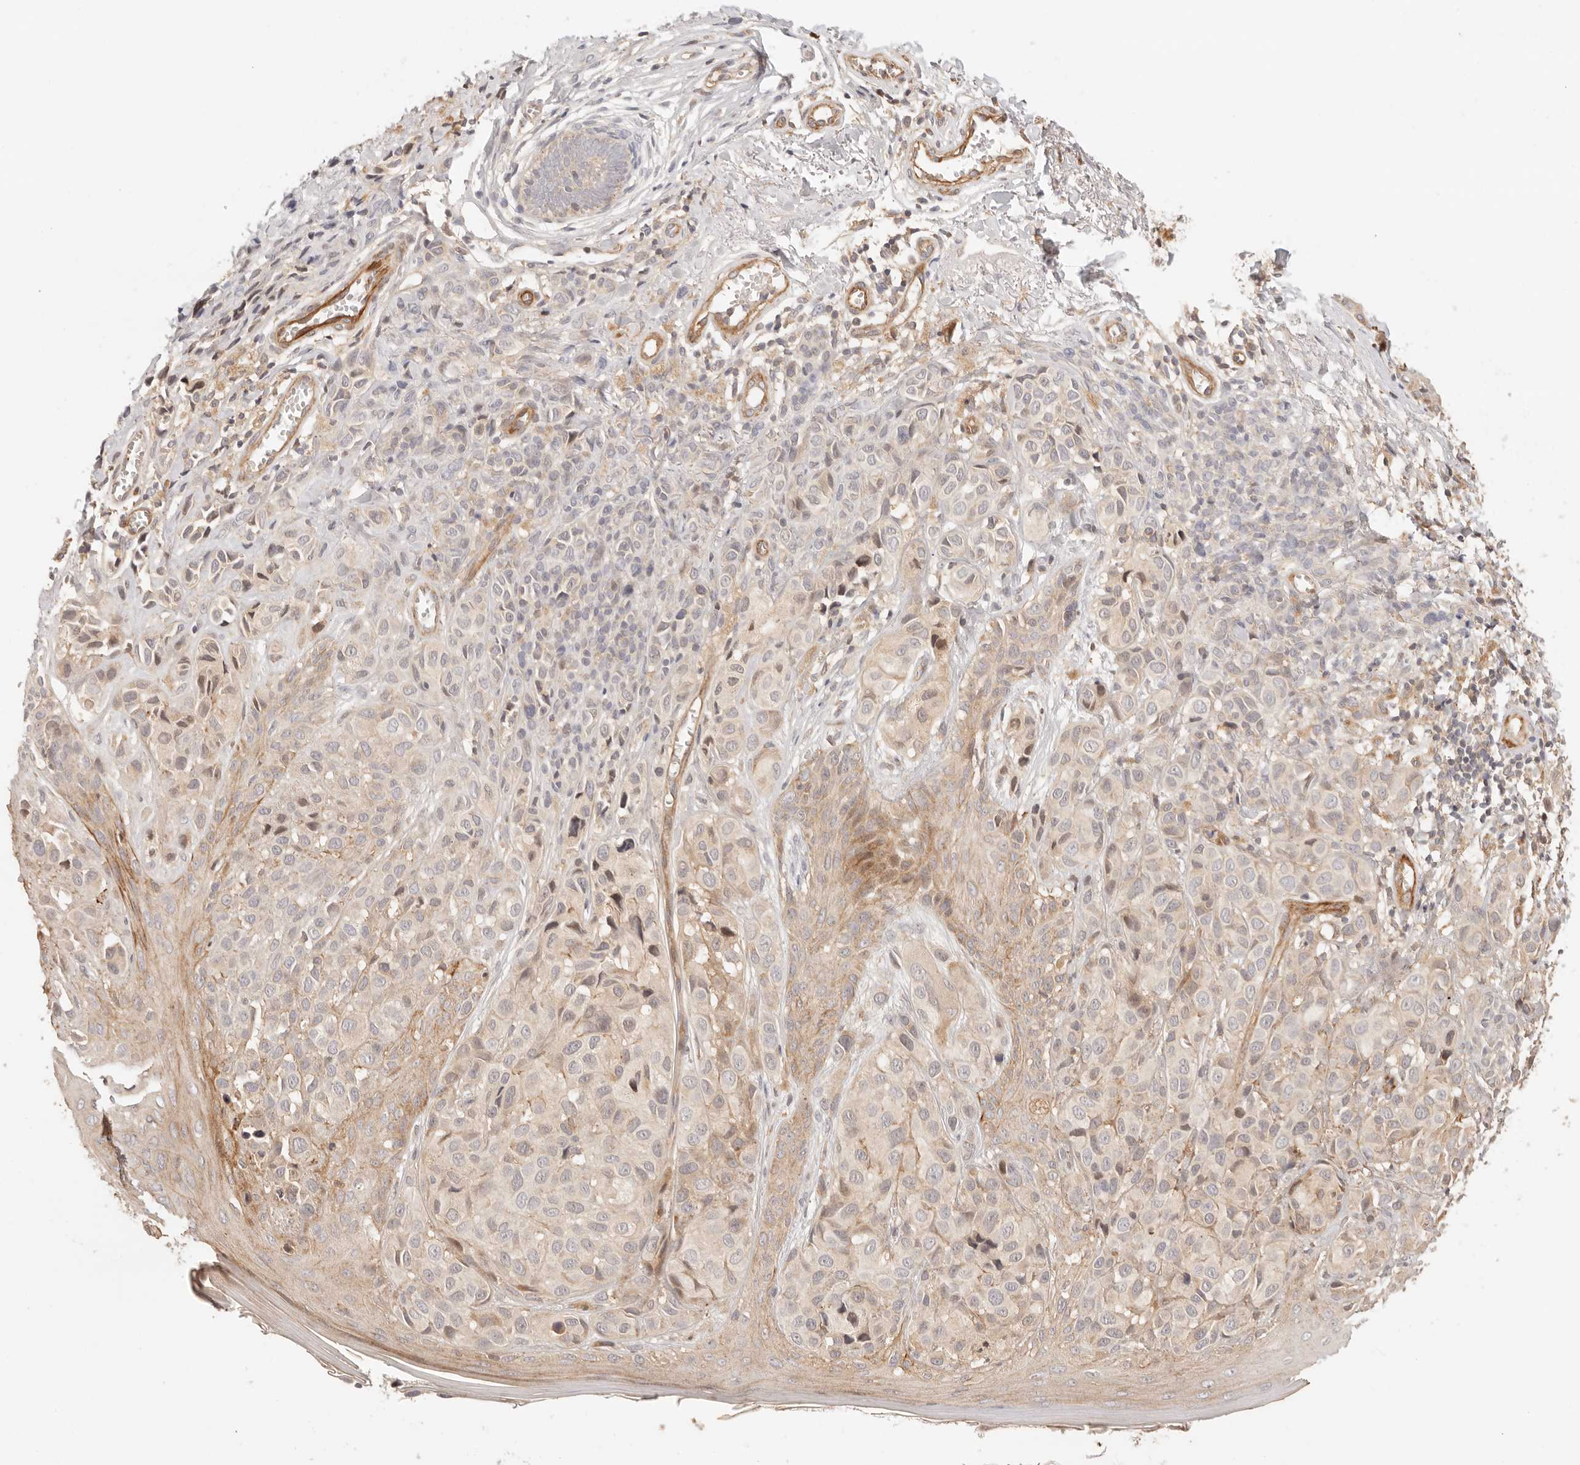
{"staining": {"intensity": "weak", "quantity": "<25%", "location": "cytoplasmic/membranous"}, "tissue": "melanoma", "cell_type": "Tumor cells", "image_type": "cancer", "snomed": [{"axis": "morphology", "description": "Malignant melanoma, NOS"}, {"axis": "topography", "description": "Skin"}], "caption": "Tumor cells show no significant protein staining in melanoma. Nuclei are stained in blue.", "gene": "IL1R2", "patient": {"sex": "female", "age": 58}}